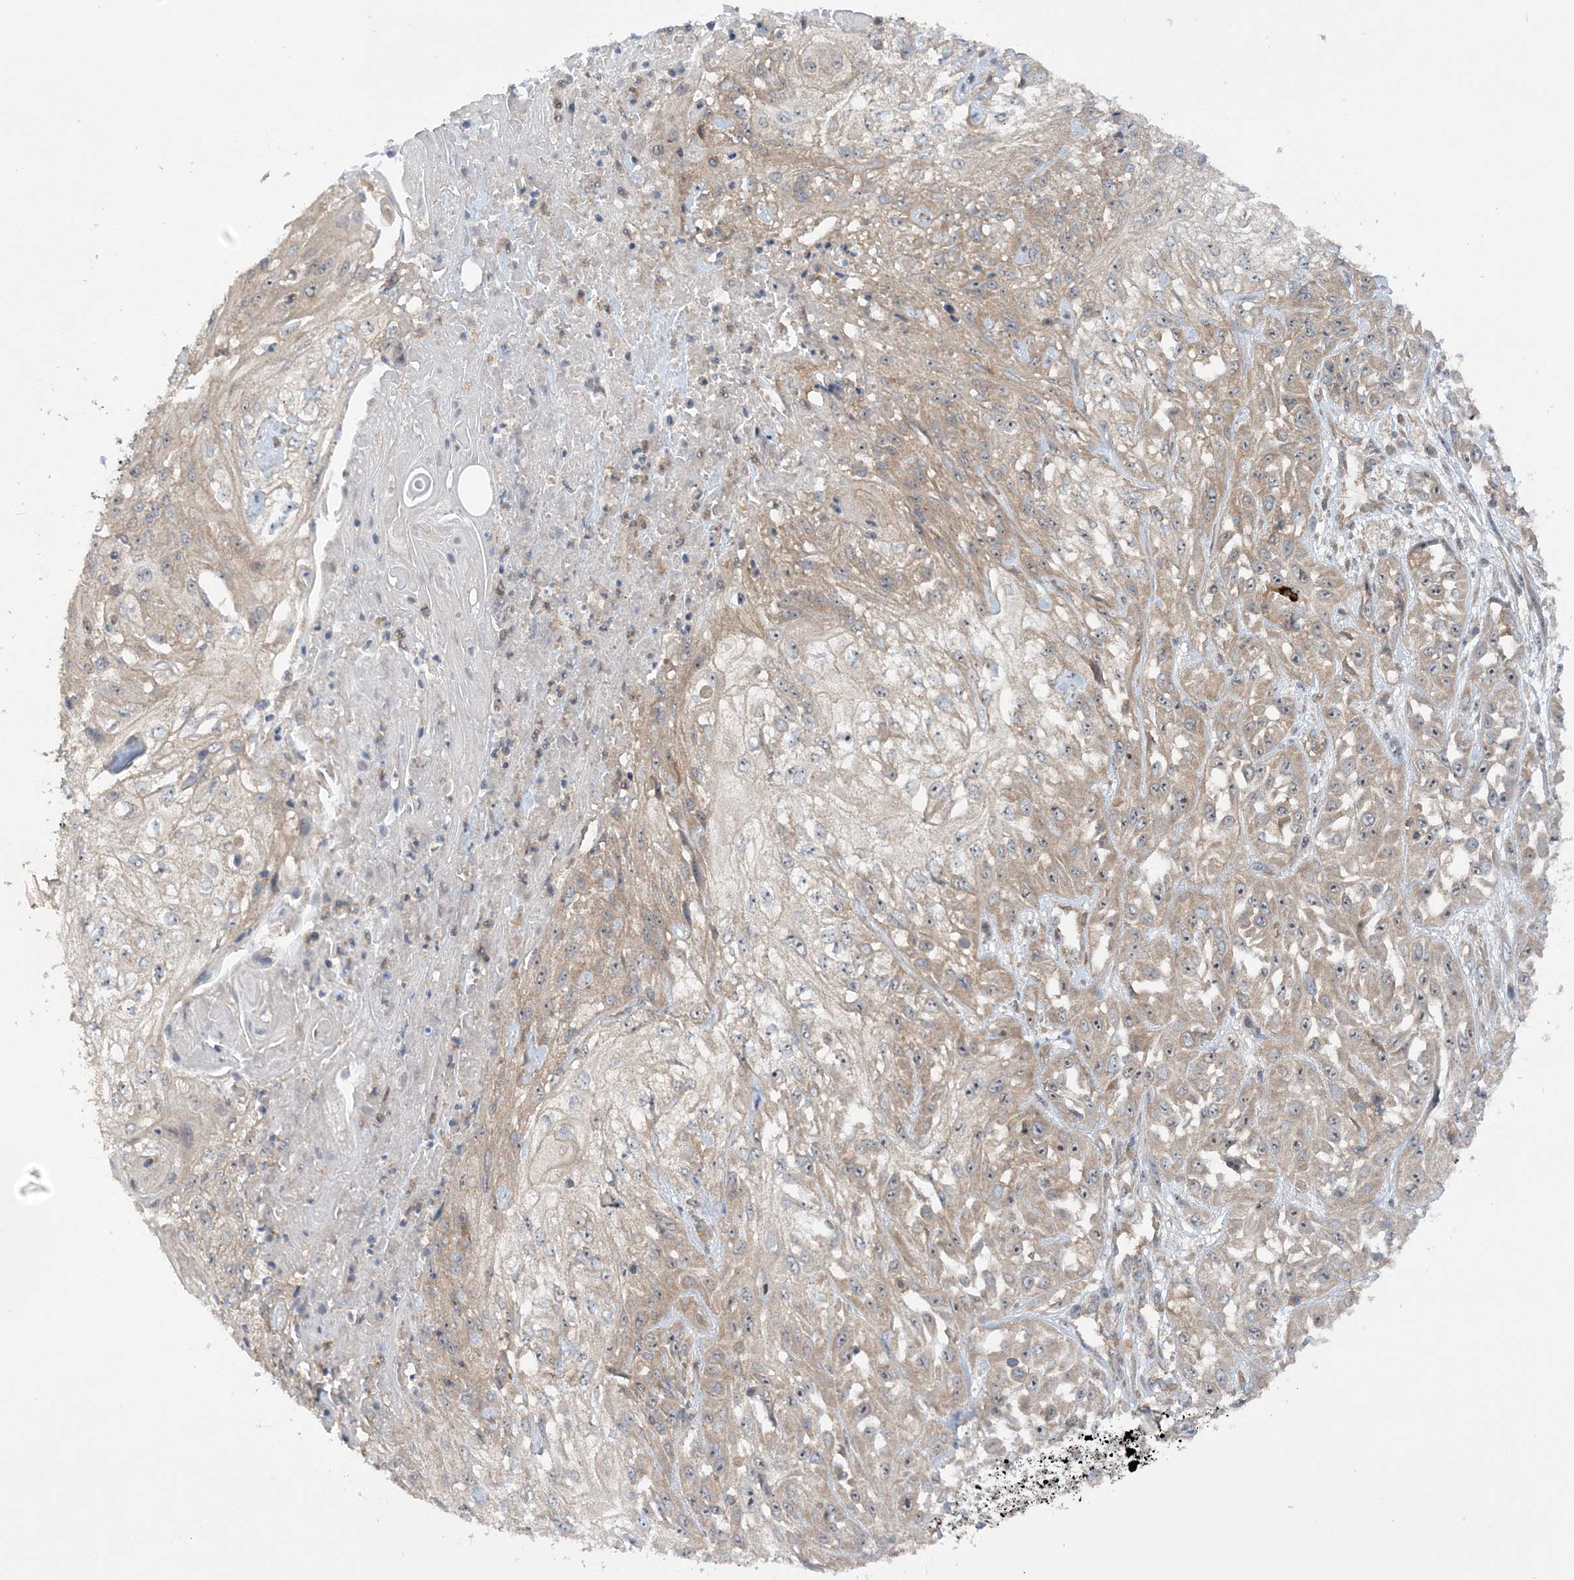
{"staining": {"intensity": "weak", "quantity": "25%-75%", "location": "cytoplasmic/membranous"}, "tissue": "skin cancer", "cell_type": "Tumor cells", "image_type": "cancer", "snomed": [{"axis": "morphology", "description": "Squamous cell carcinoma, NOS"}, {"axis": "morphology", "description": "Squamous cell carcinoma, metastatic, NOS"}, {"axis": "topography", "description": "Skin"}, {"axis": "topography", "description": "Lymph node"}], "caption": "The immunohistochemical stain shows weak cytoplasmic/membranous expression in tumor cells of skin metastatic squamous cell carcinoma tissue.", "gene": "ACAP2", "patient": {"sex": "male", "age": 75}}